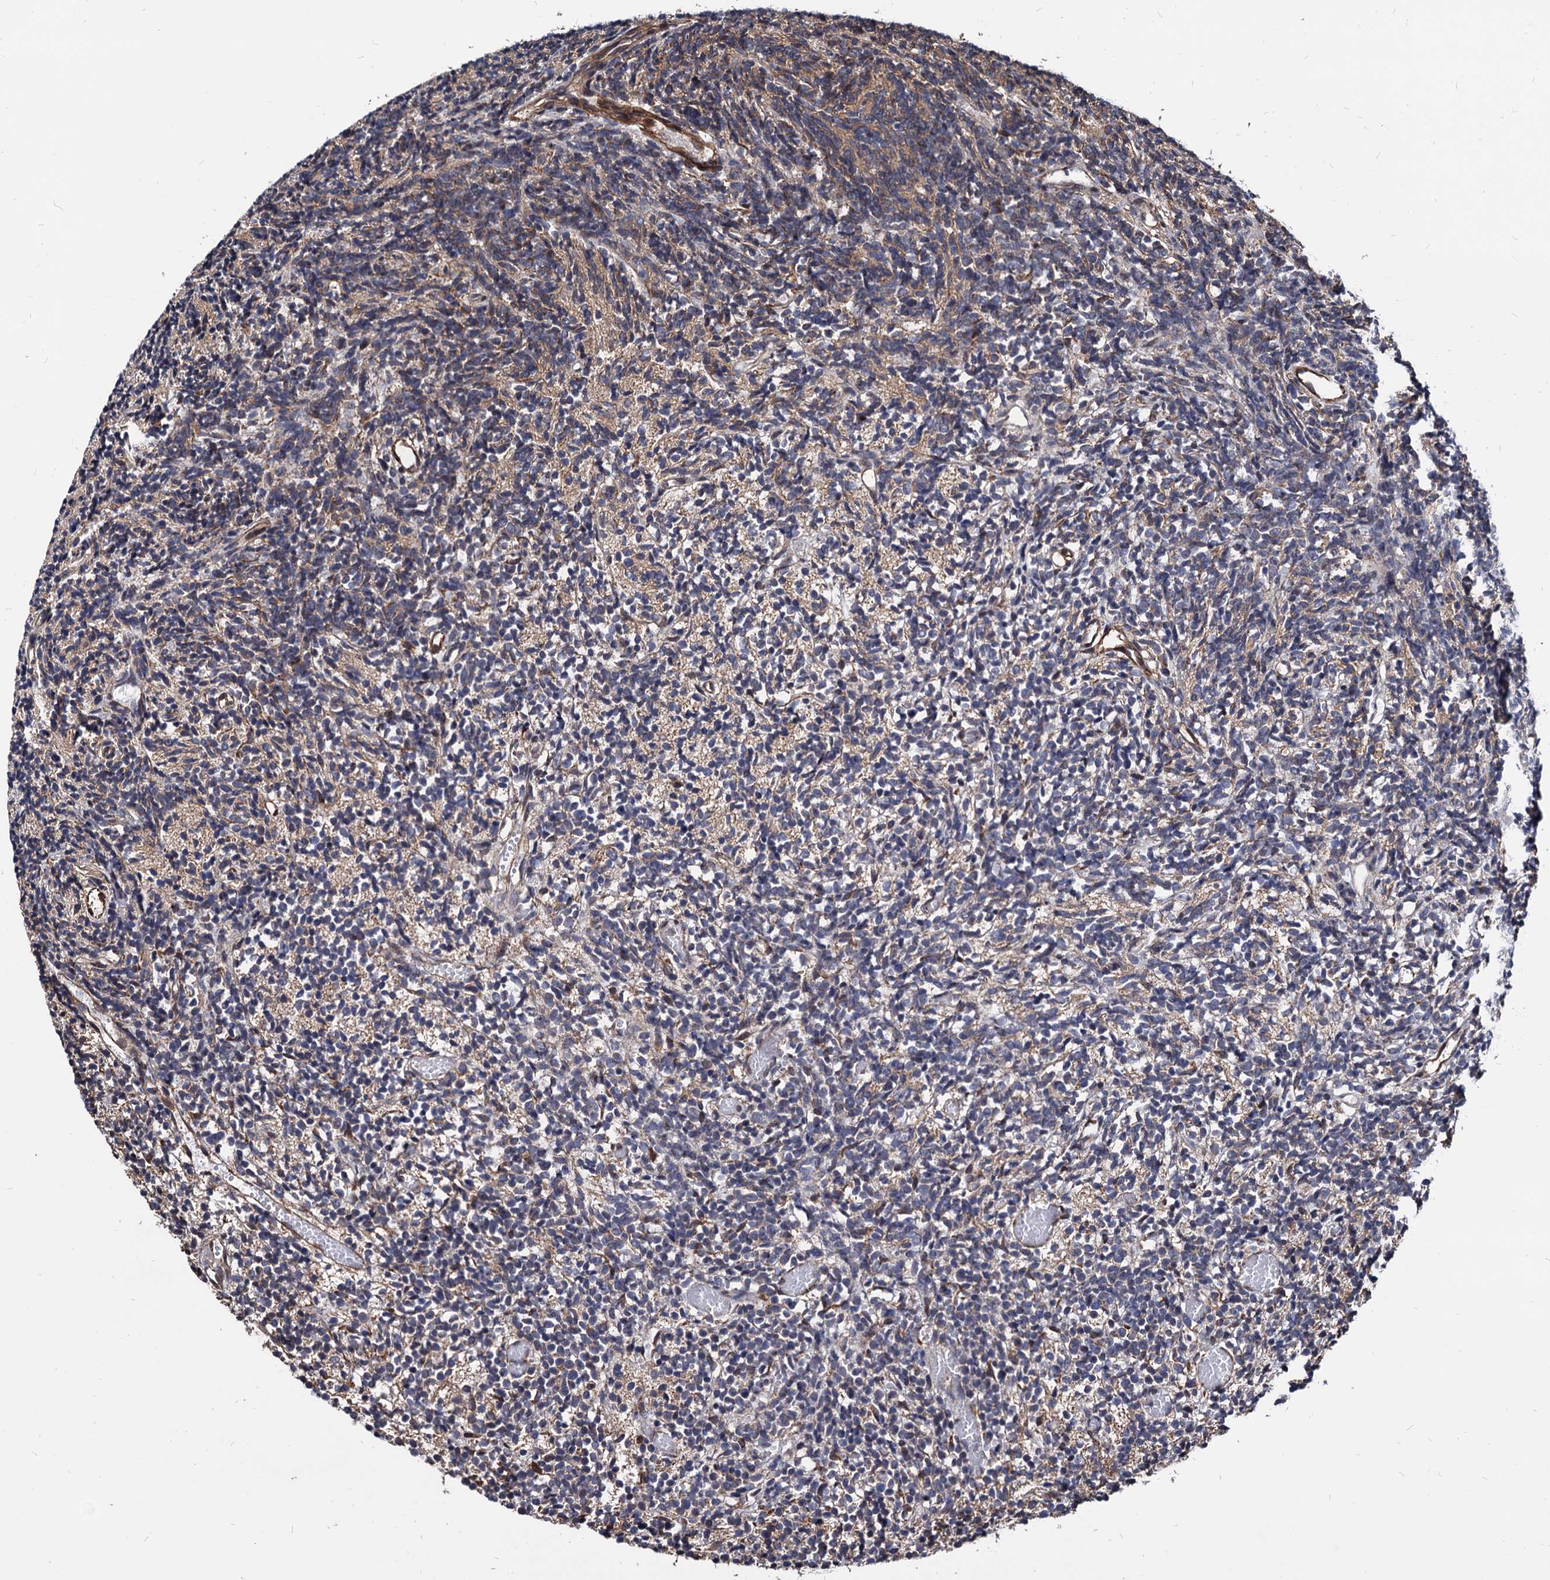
{"staining": {"intensity": "weak", "quantity": "<25%", "location": "cytoplasmic/membranous"}, "tissue": "glioma", "cell_type": "Tumor cells", "image_type": "cancer", "snomed": [{"axis": "morphology", "description": "Glioma, malignant, Low grade"}, {"axis": "topography", "description": "Brain"}], "caption": "This is an IHC photomicrograph of malignant low-grade glioma. There is no positivity in tumor cells.", "gene": "ANKRD12", "patient": {"sex": "female", "age": 1}}